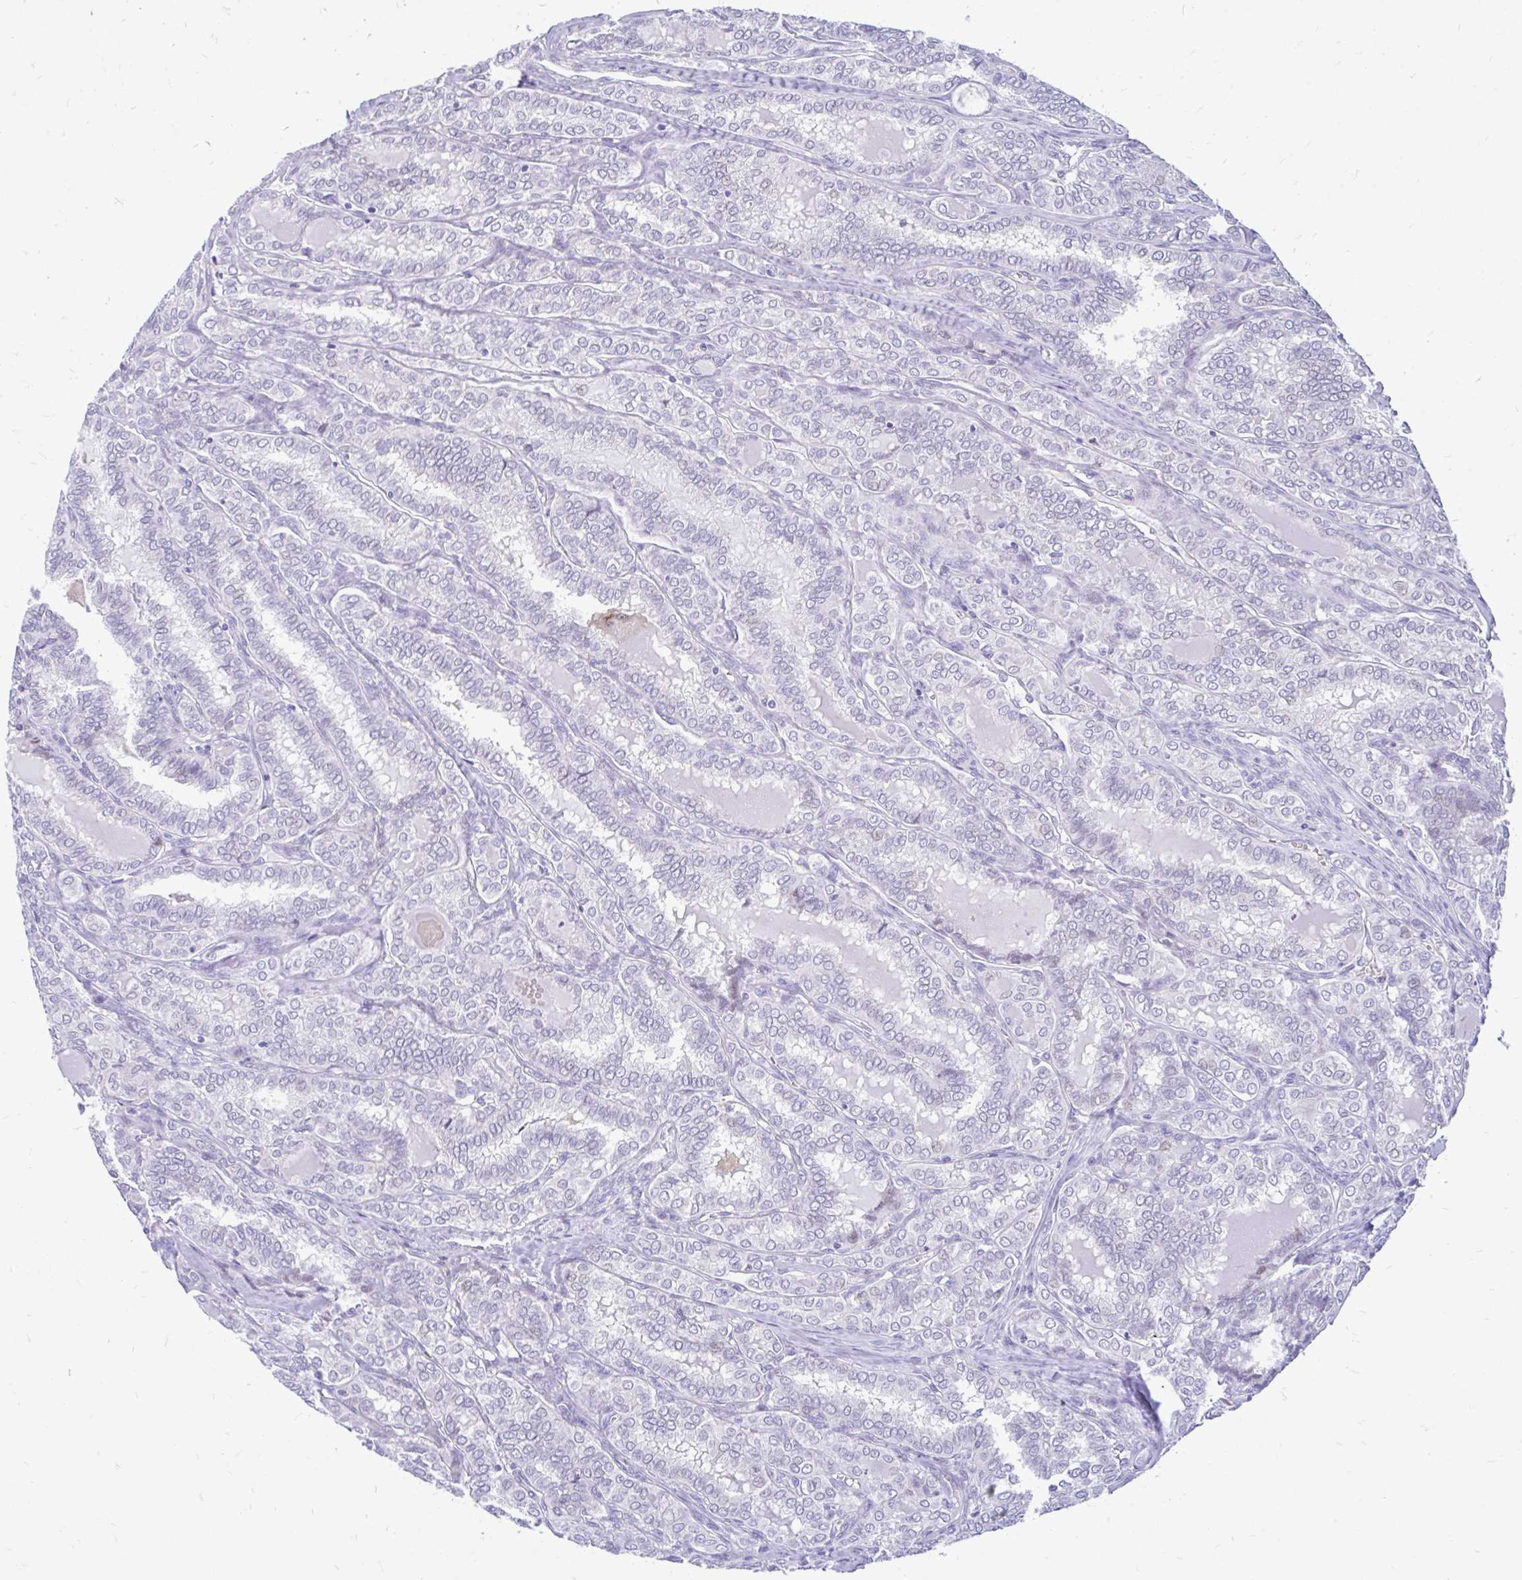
{"staining": {"intensity": "negative", "quantity": "none", "location": "none"}, "tissue": "thyroid cancer", "cell_type": "Tumor cells", "image_type": "cancer", "snomed": [{"axis": "morphology", "description": "Papillary adenocarcinoma, NOS"}, {"axis": "topography", "description": "Thyroid gland"}], "caption": "There is no significant staining in tumor cells of thyroid papillary adenocarcinoma. (DAB immunohistochemistry (IHC) with hematoxylin counter stain).", "gene": "GLB1L2", "patient": {"sex": "female", "age": 30}}